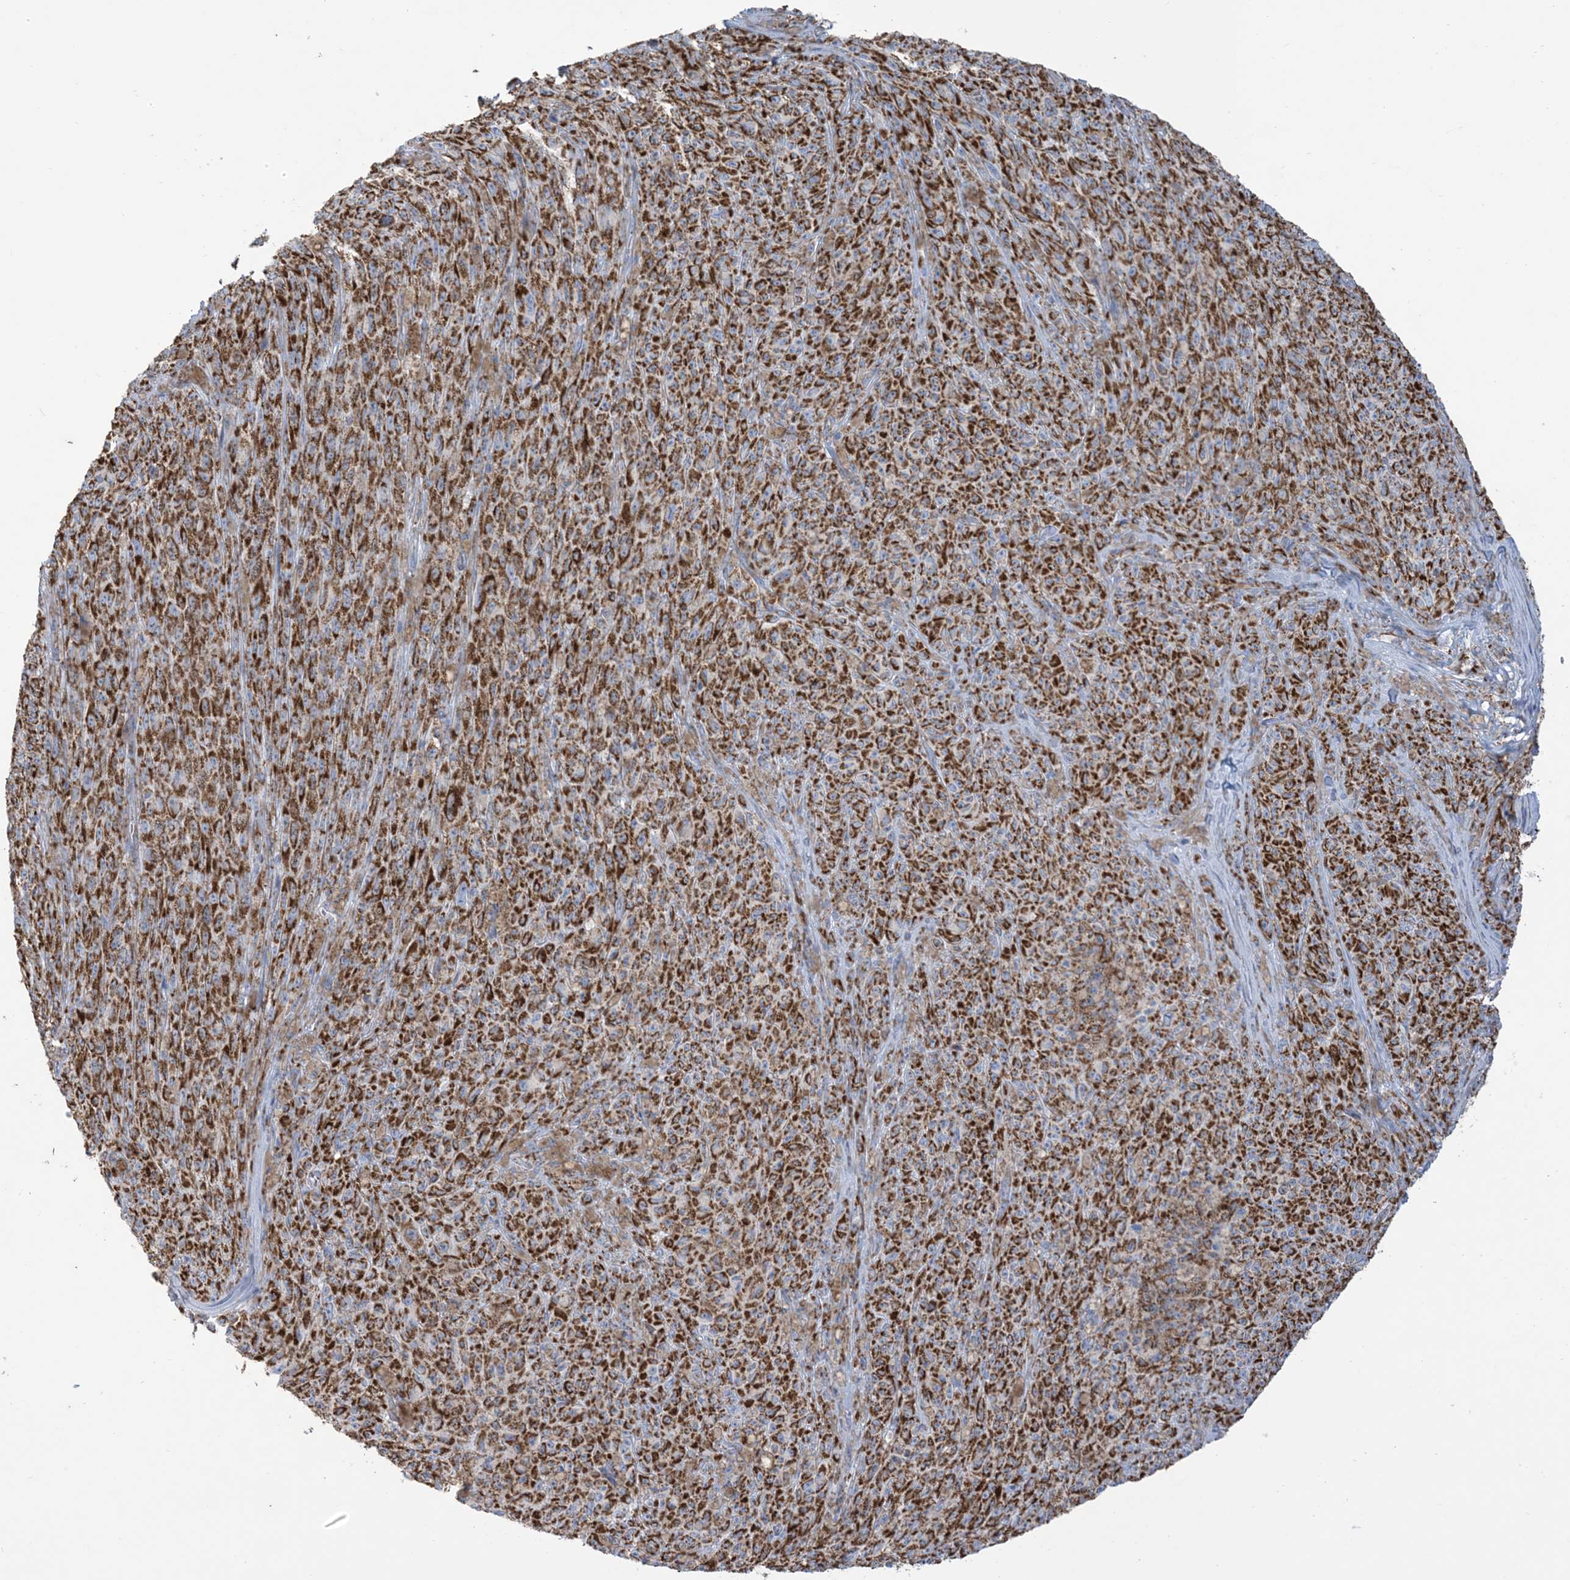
{"staining": {"intensity": "strong", "quantity": ">75%", "location": "cytoplasmic/membranous"}, "tissue": "melanoma", "cell_type": "Tumor cells", "image_type": "cancer", "snomed": [{"axis": "morphology", "description": "Malignant melanoma, NOS"}, {"axis": "topography", "description": "Skin"}], "caption": "DAB (3,3'-diaminobenzidine) immunohistochemical staining of malignant melanoma exhibits strong cytoplasmic/membranous protein staining in about >75% of tumor cells.", "gene": "SAMM50", "patient": {"sex": "female", "age": 82}}